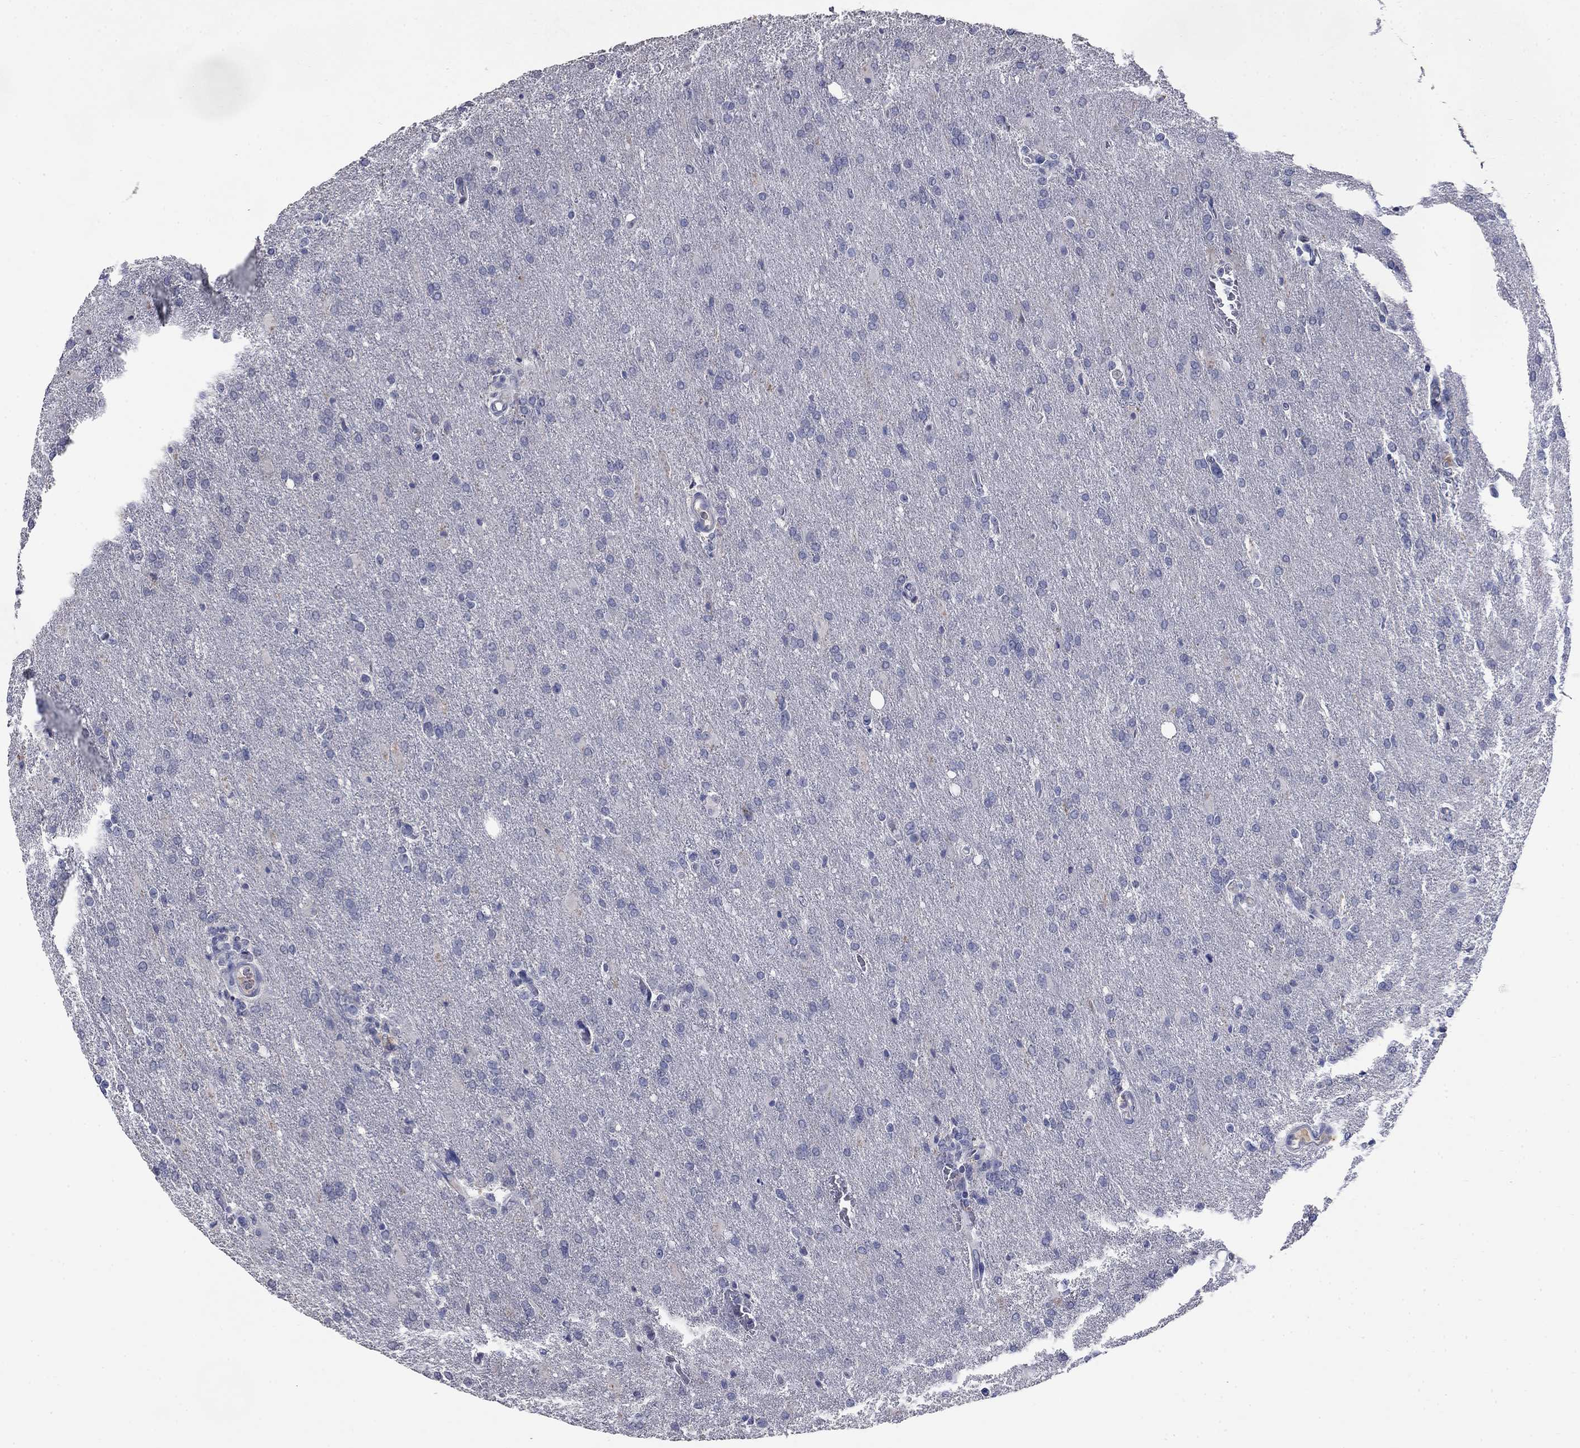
{"staining": {"intensity": "negative", "quantity": "none", "location": "none"}, "tissue": "glioma", "cell_type": "Tumor cells", "image_type": "cancer", "snomed": [{"axis": "morphology", "description": "Glioma, malignant, High grade"}, {"axis": "topography", "description": "Brain"}], "caption": "Immunohistochemical staining of human malignant glioma (high-grade) displays no significant staining in tumor cells.", "gene": "SLC51A", "patient": {"sex": "male", "age": 68}}